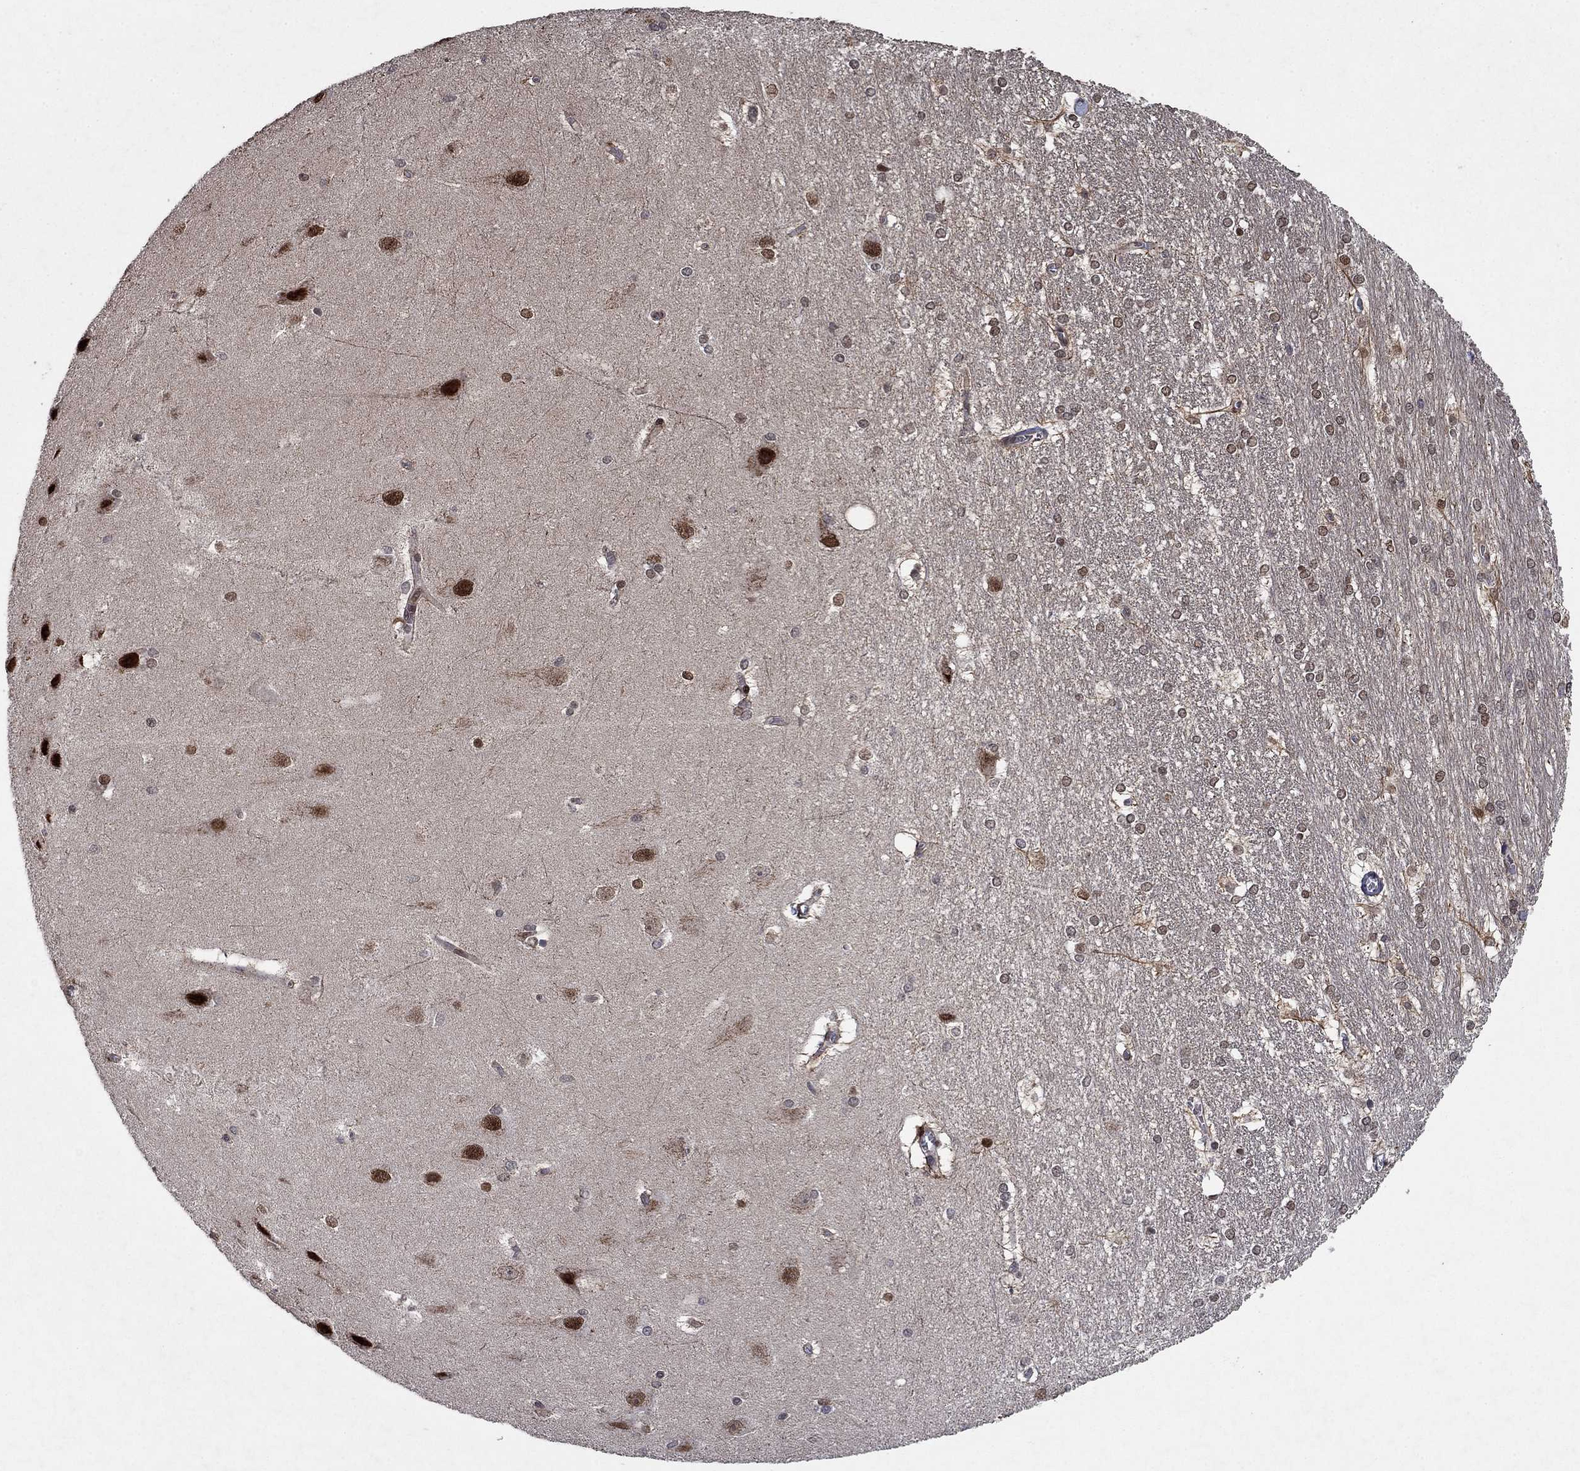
{"staining": {"intensity": "strong", "quantity": "<25%", "location": "nuclear"}, "tissue": "hippocampus", "cell_type": "Glial cells", "image_type": "normal", "snomed": [{"axis": "morphology", "description": "Normal tissue, NOS"}, {"axis": "topography", "description": "Cerebral cortex"}, {"axis": "topography", "description": "Hippocampus"}], "caption": "Immunohistochemistry (IHC) (DAB) staining of unremarkable hippocampus exhibits strong nuclear protein expression in about <25% of glial cells. (DAB (3,3'-diaminobenzidine) = brown stain, brightfield microscopy at high magnification).", "gene": "PRICKLE4", "patient": {"sex": "female", "age": 19}}